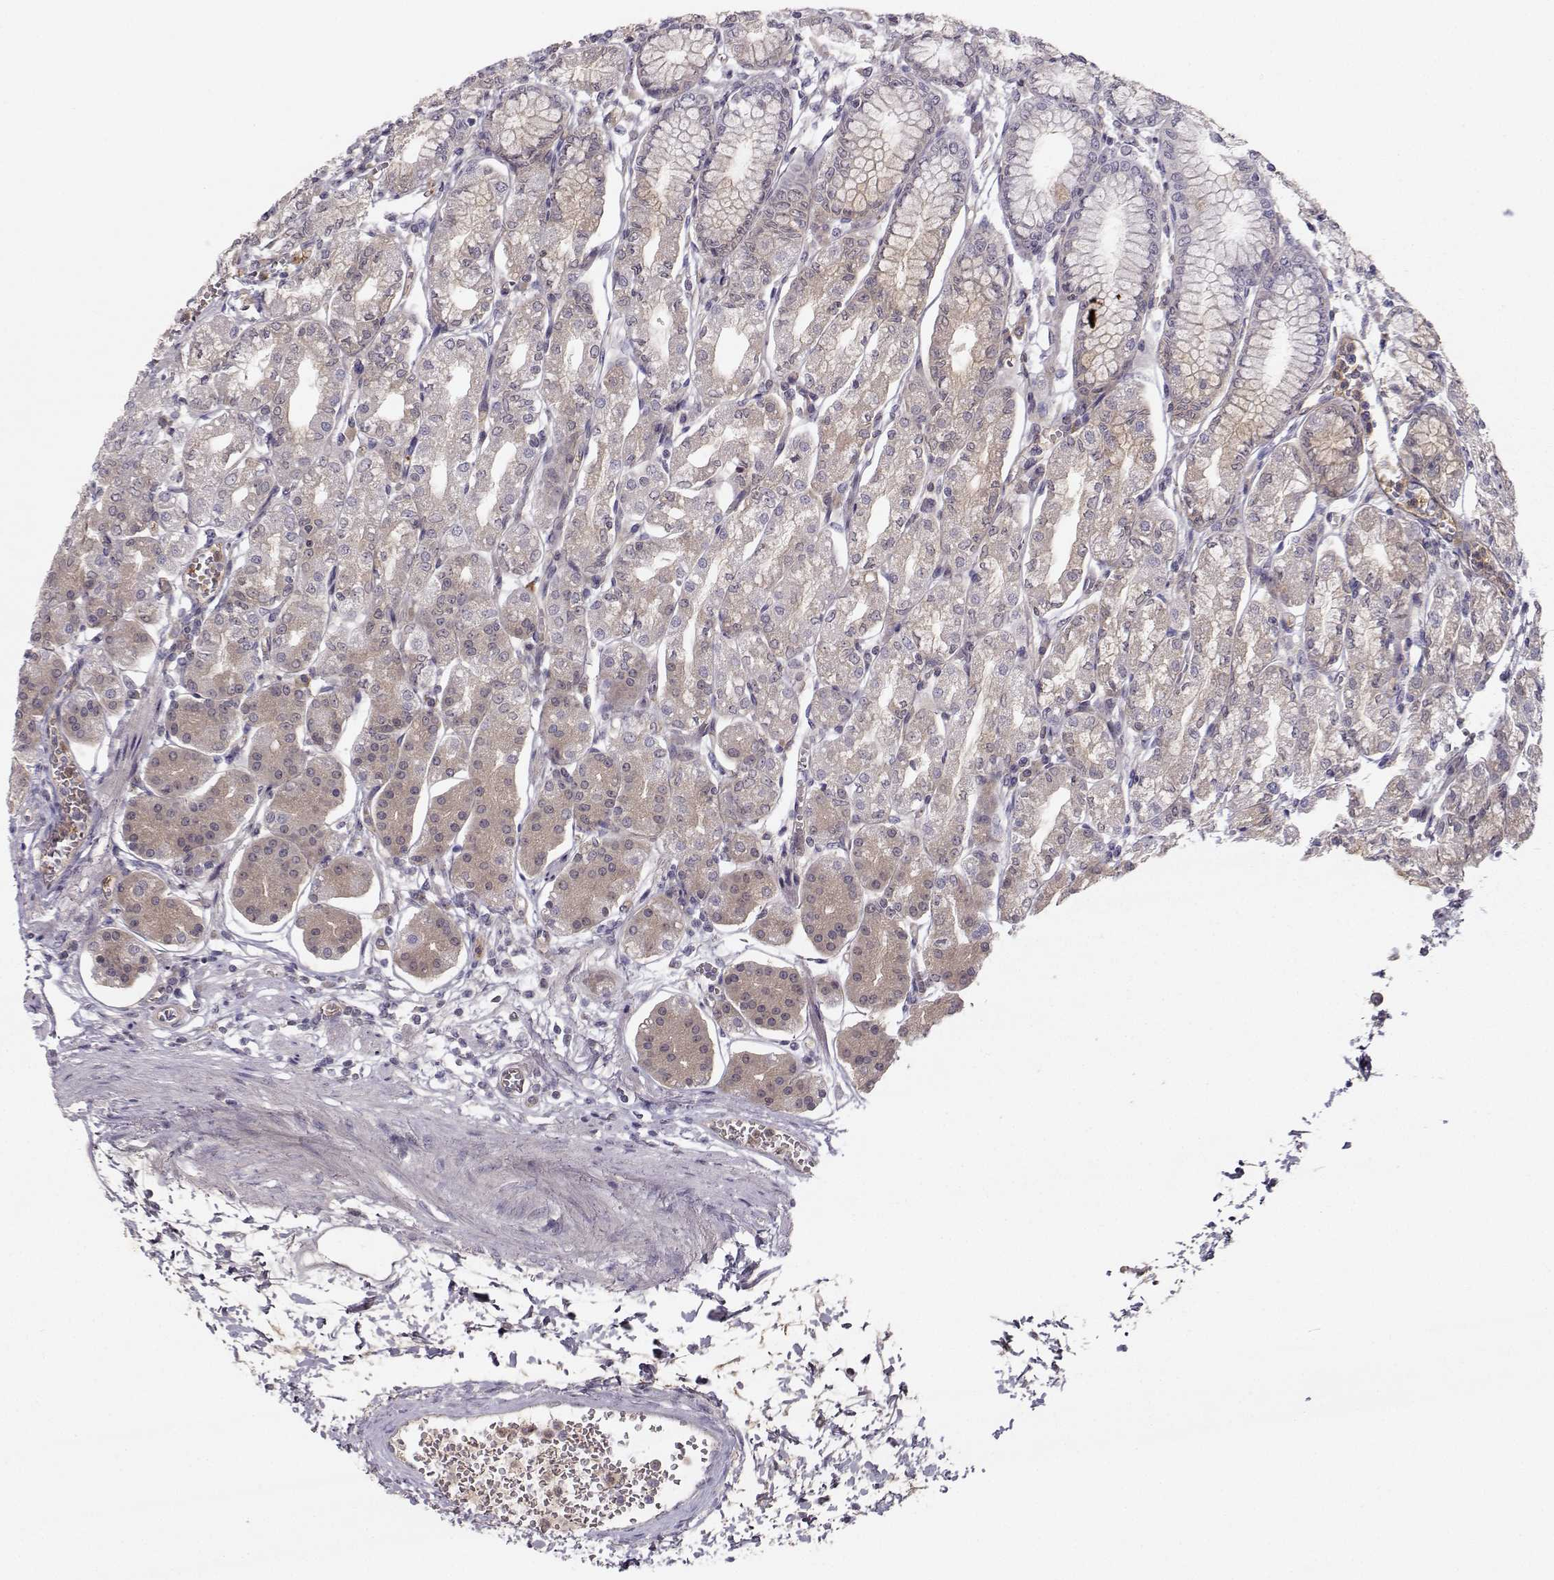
{"staining": {"intensity": "moderate", "quantity": "25%-75%", "location": "cytoplasmic/membranous"}, "tissue": "stomach", "cell_type": "Glandular cells", "image_type": "normal", "snomed": [{"axis": "morphology", "description": "Normal tissue, NOS"}, {"axis": "topography", "description": "Skeletal muscle"}, {"axis": "topography", "description": "Stomach"}], "caption": "IHC image of unremarkable stomach stained for a protein (brown), which shows medium levels of moderate cytoplasmic/membranous staining in about 25%-75% of glandular cells.", "gene": "OPRD1", "patient": {"sex": "female", "age": 57}}